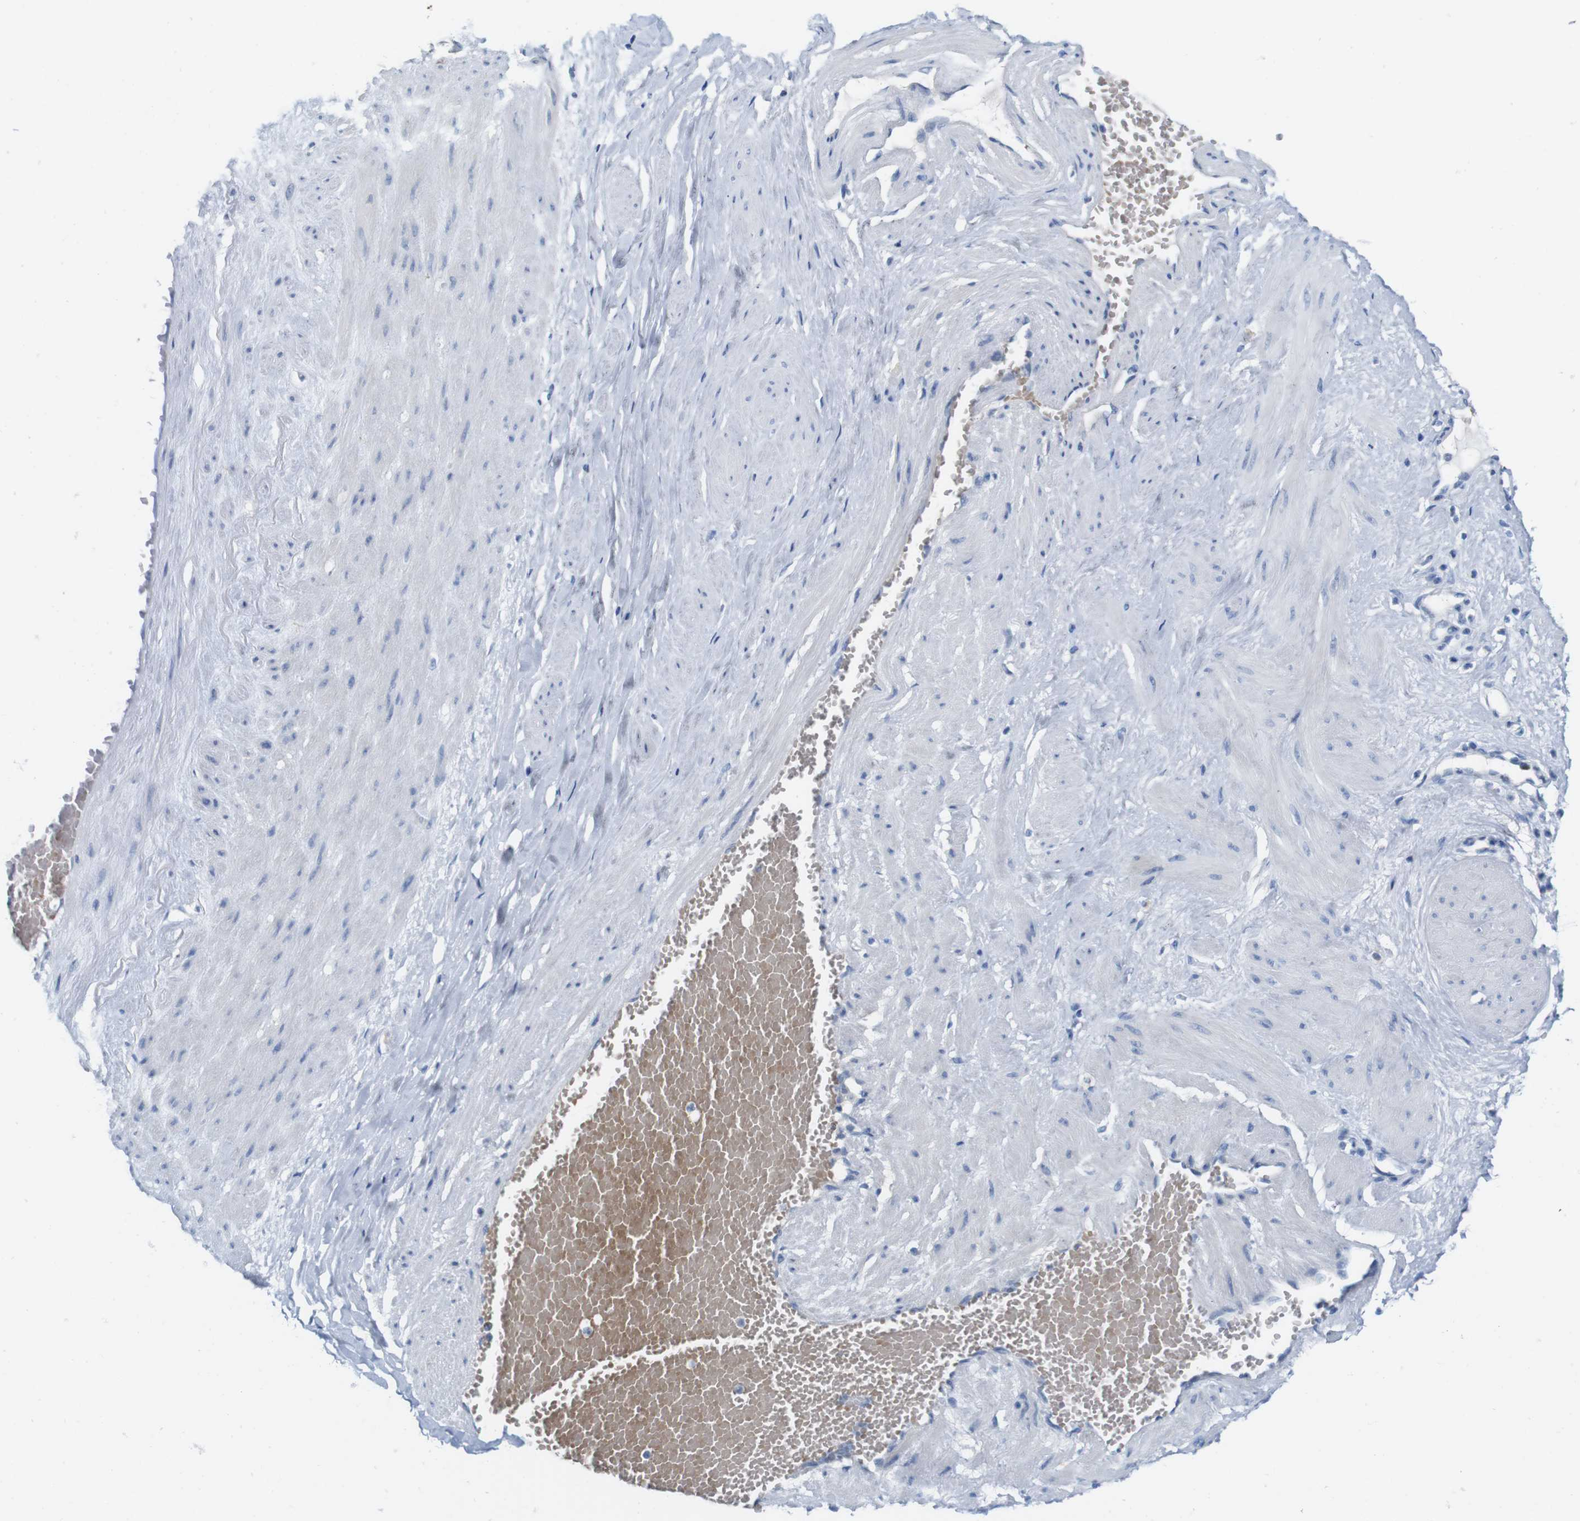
{"staining": {"intensity": "negative", "quantity": "none", "location": "none"}, "tissue": "adipose tissue", "cell_type": "Adipocytes", "image_type": "normal", "snomed": [{"axis": "morphology", "description": "Normal tissue, NOS"}, {"axis": "topography", "description": "Soft tissue"}, {"axis": "topography", "description": "Vascular tissue"}], "caption": "Adipose tissue was stained to show a protein in brown. There is no significant staining in adipocytes. Brightfield microscopy of IHC stained with DAB (brown) and hematoxylin (blue), captured at high magnification.", "gene": "IGSF8", "patient": {"sex": "female", "age": 35}}